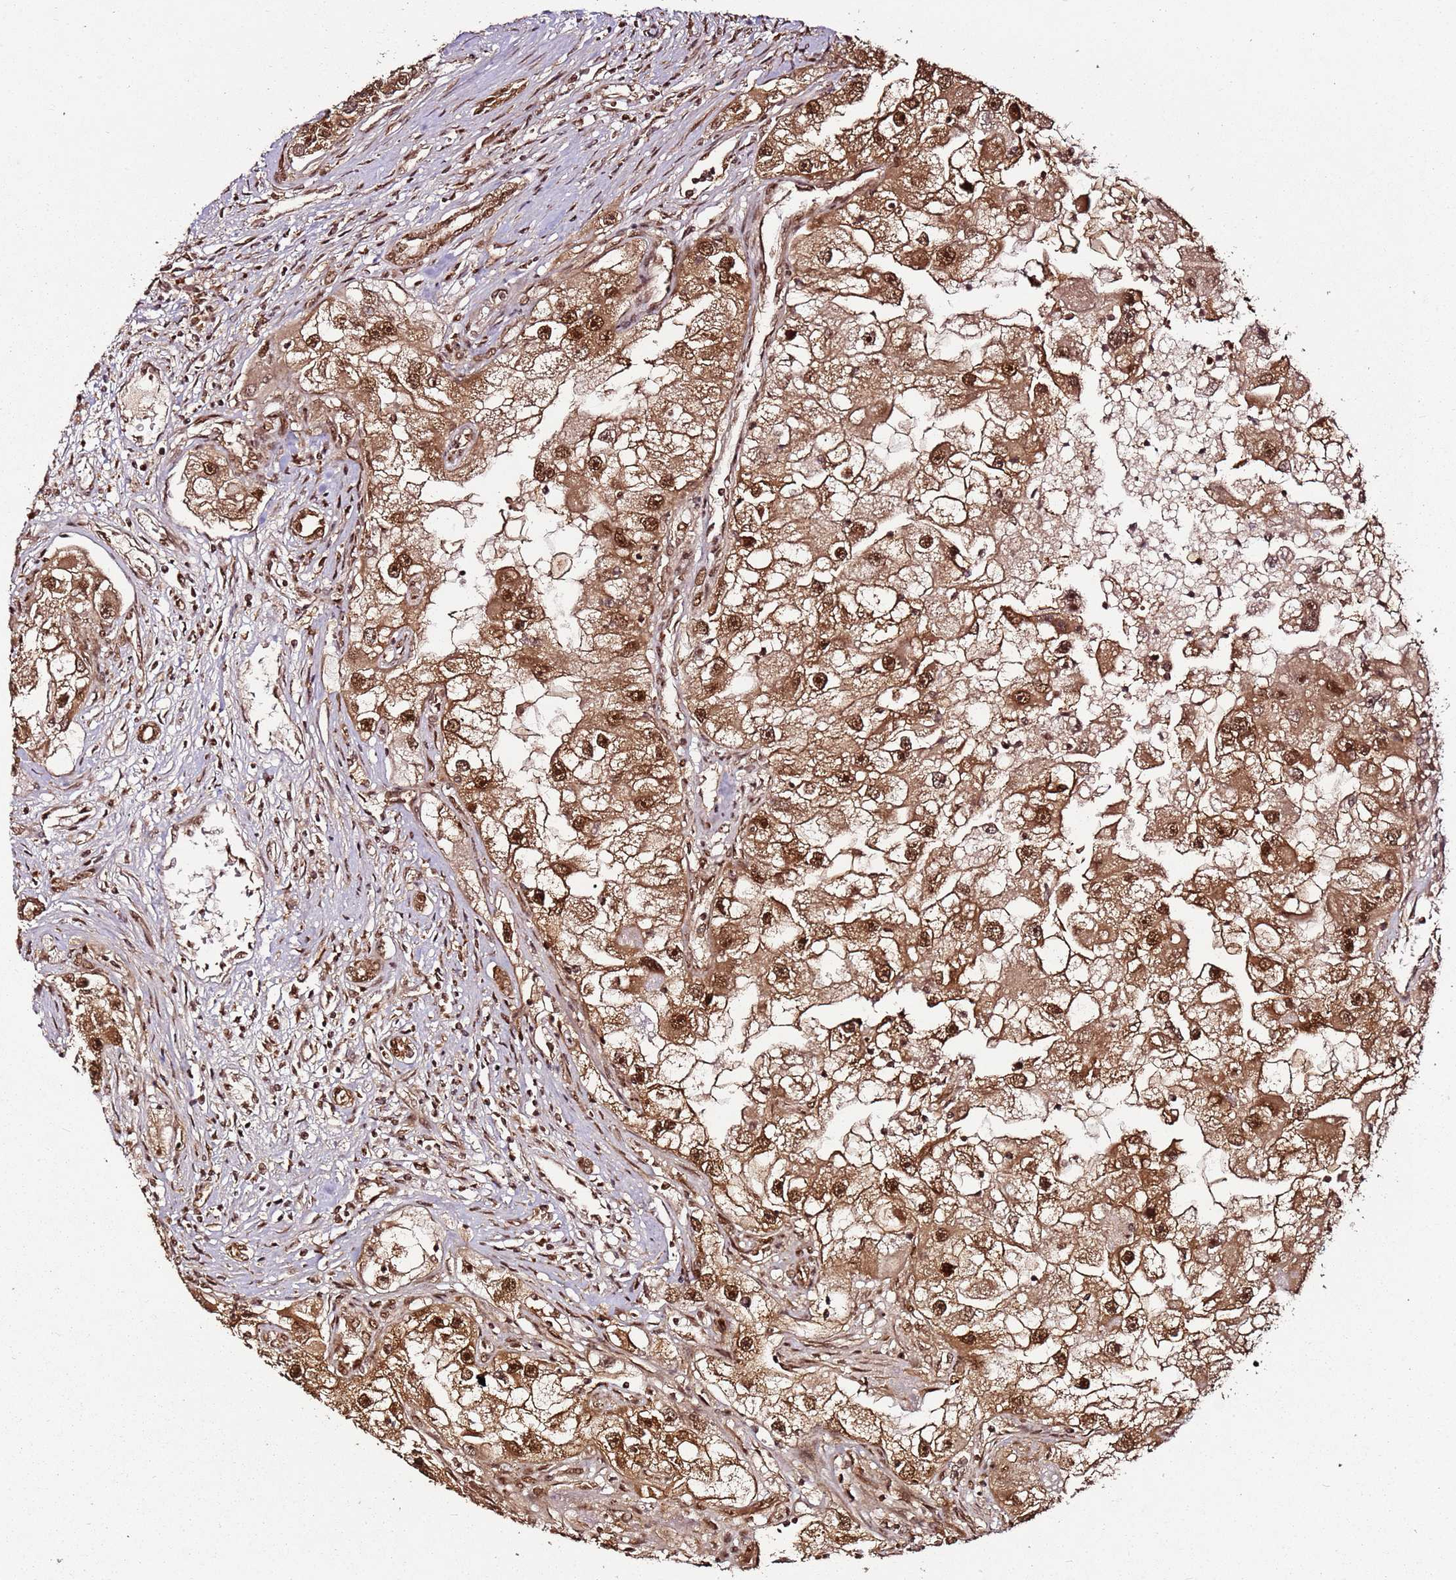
{"staining": {"intensity": "strong", "quantity": ">75%", "location": "cytoplasmic/membranous,nuclear"}, "tissue": "renal cancer", "cell_type": "Tumor cells", "image_type": "cancer", "snomed": [{"axis": "morphology", "description": "Adenocarcinoma, NOS"}, {"axis": "topography", "description": "Kidney"}], "caption": "There is high levels of strong cytoplasmic/membranous and nuclear staining in tumor cells of renal cancer, as demonstrated by immunohistochemical staining (brown color).", "gene": "XRN2", "patient": {"sex": "male", "age": 63}}